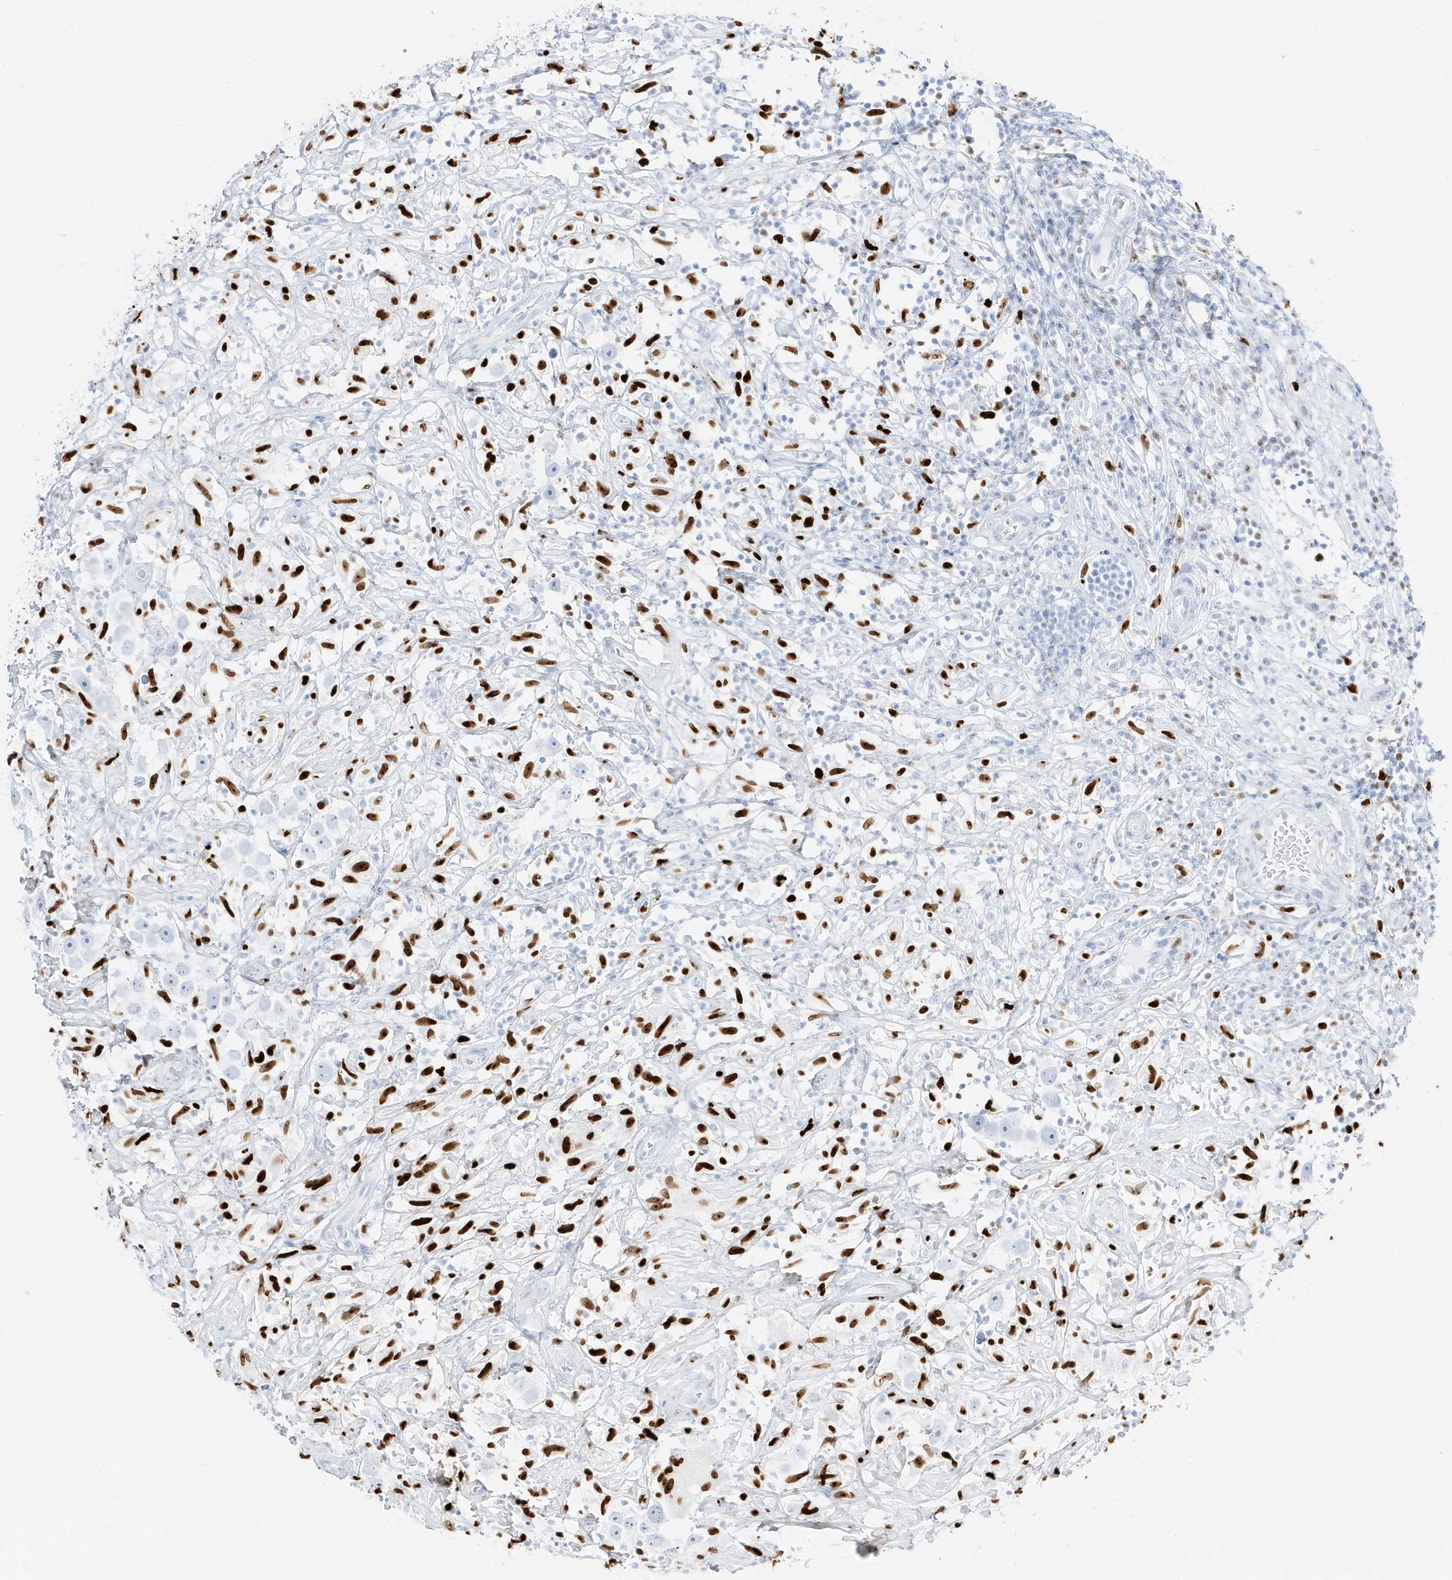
{"staining": {"intensity": "negative", "quantity": "none", "location": "none"}, "tissue": "testis cancer", "cell_type": "Tumor cells", "image_type": "cancer", "snomed": [{"axis": "morphology", "description": "Seminoma, NOS"}, {"axis": "topography", "description": "Testis"}], "caption": "Immunohistochemical staining of testis cancer (seminoma) exhibits no significant staining in tumor cells.", "gene": "MNDA", "patient": {"sex": "male", "age": 49}}